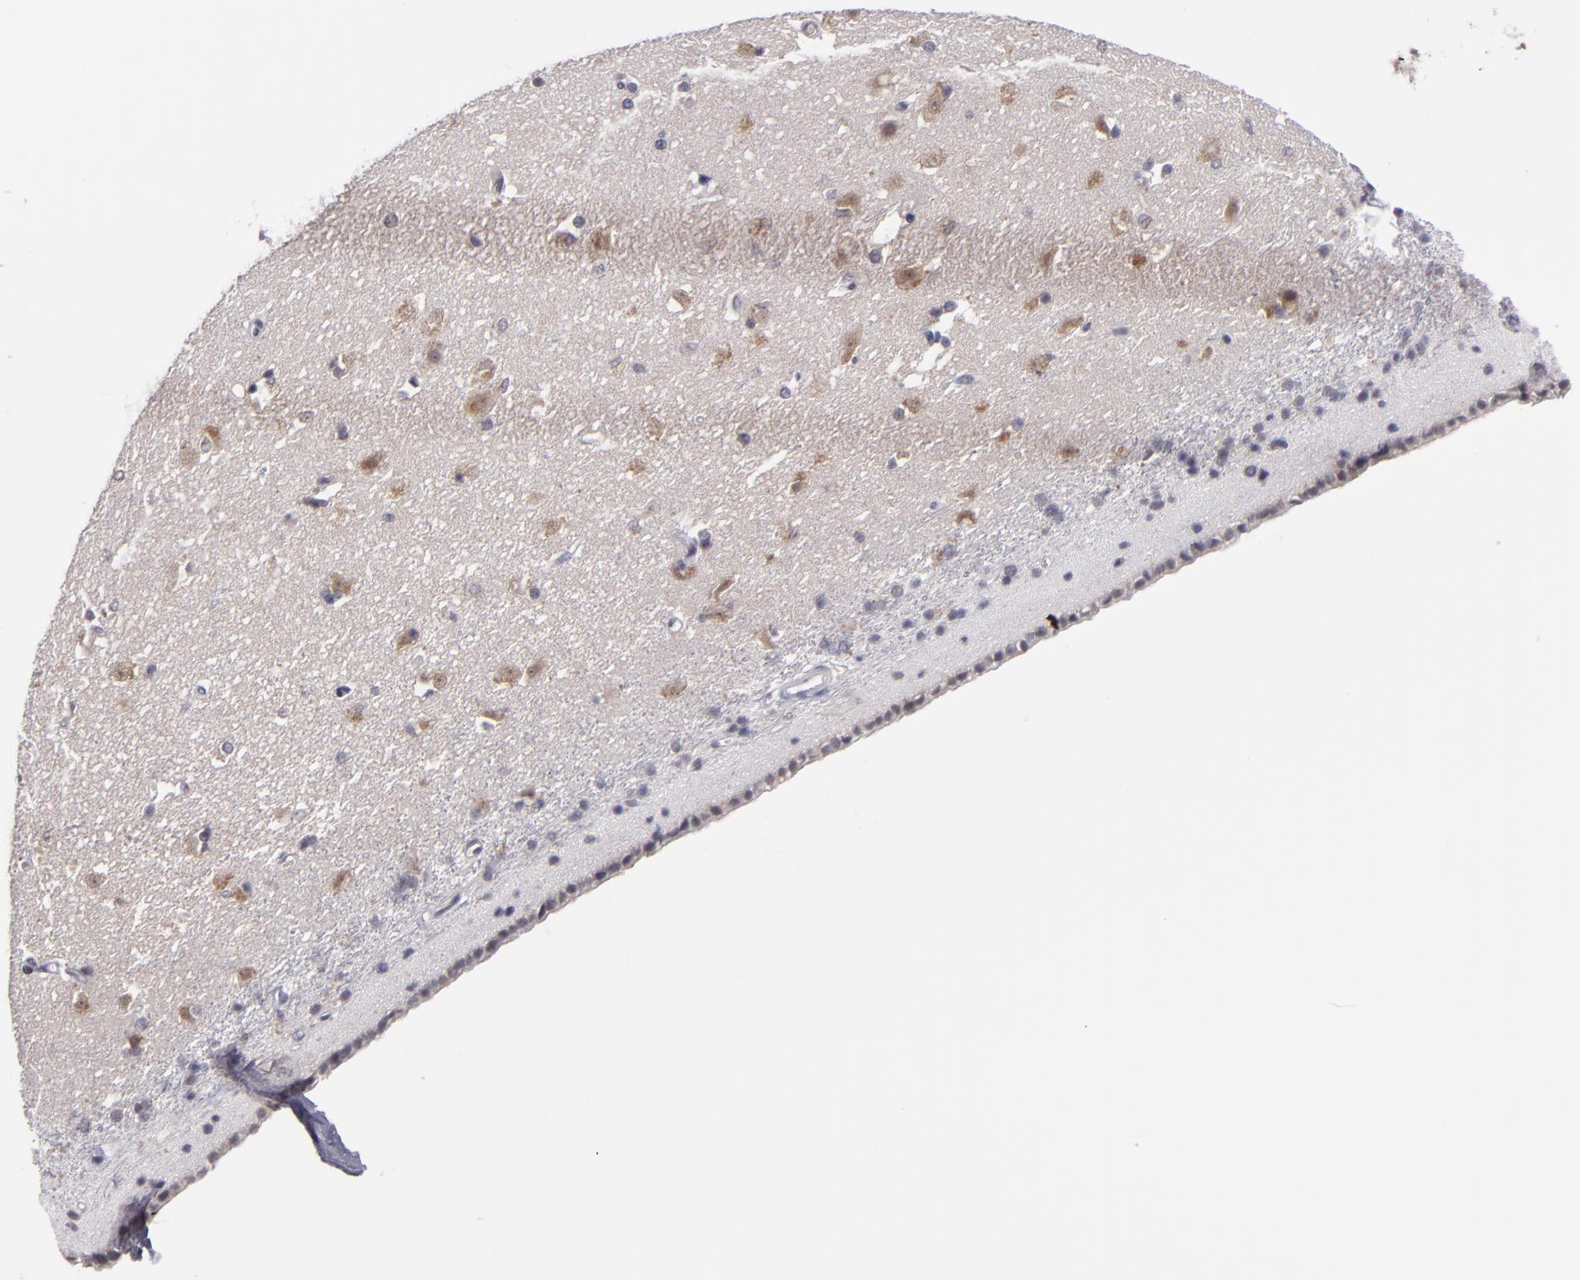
{"staining": {"intensity": "negative", "quantity": "none", "location": "none"}, "tissue": "caudate", "cell_type": "Glial cells", "image_type": "normal", "snomed": [{"axis": "morphology", "description": "Normal tissue, NOS"}, {"axis": "topography", "description": "Lateral ventricle wall"}], "caption": "Immunohistochemical staining of normal caudate reveals no significant positivity in glial cells.", "gene": "CDC7", "patient": {"sex": "female", "age": 19}}